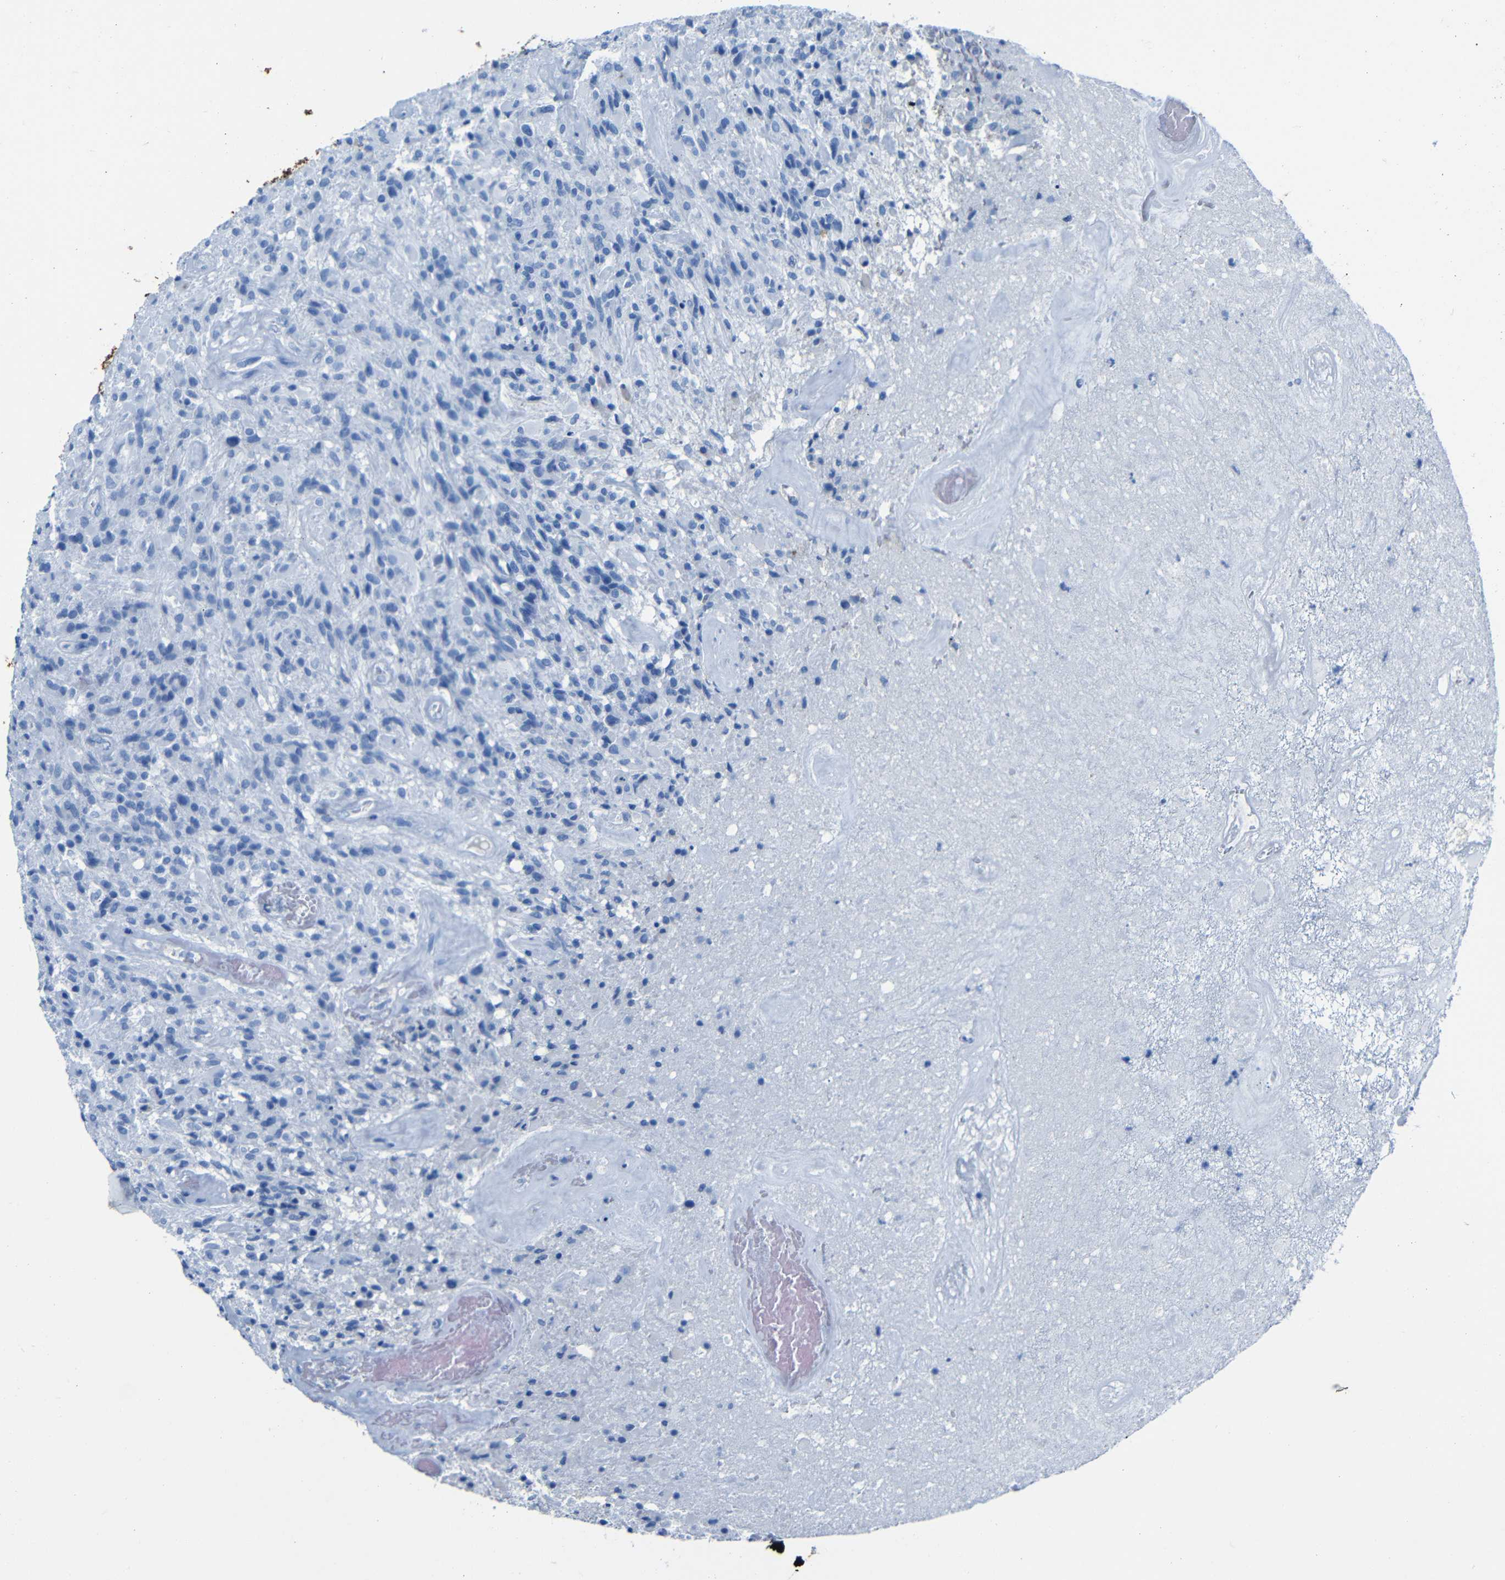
{"staining": {"intensity": "negative", "quantity": "none", "location": "none"}, "tissue": "glioma", "cell_type": "Tumor cells", "image_type": "cancer", "snomed": [{"axis": "morphology", "description": "Glioma, malignant, High grade"}, {"axis": "topography", "description": "Brain"}], "caption": "This is an IHC photomicrograph of malignant glioma (high-grade). There is no positivity in tumor cells.", "gene": "CLDN11", "patient": {"sex": "male", "age": 71}}